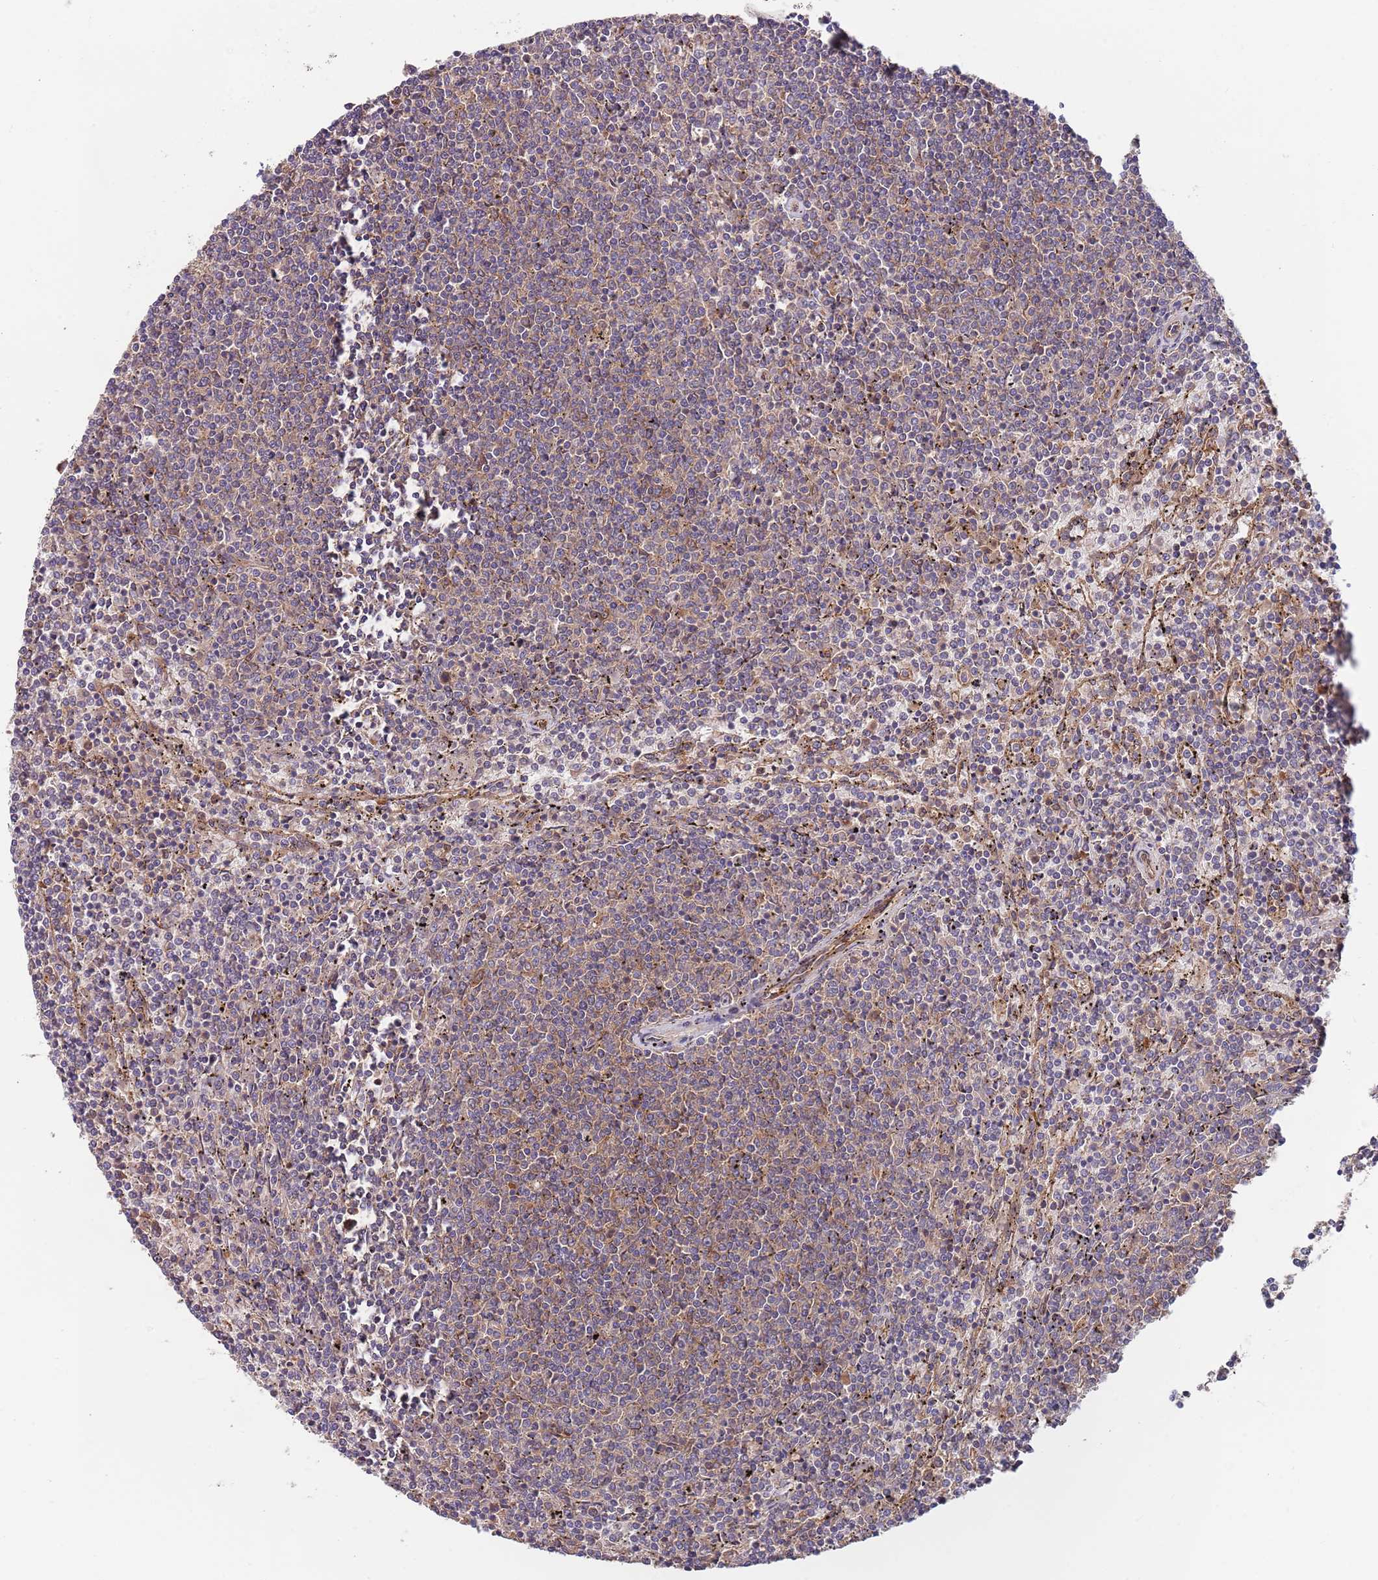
{"staining": {"intensity": "weak", "quantity": "<25%", "location": "cytoplasmic/membranous"}, "tissue": "lymphoma", "cell_type": "Tumor cells", "image_type": "cancer", "snomed": [{"axis": "morphology", "description": "Malignant lymphoma, non-Hodgkin's type, Low grade"}, {"axis": "topography", "description": "Spleen"}], "caption": "Immunohistochemistry (IHC) of lymphoma displays no positivity in tumor cells.", "gene": "EIF3F", "patient": {"sex": "female", "age": 50}}